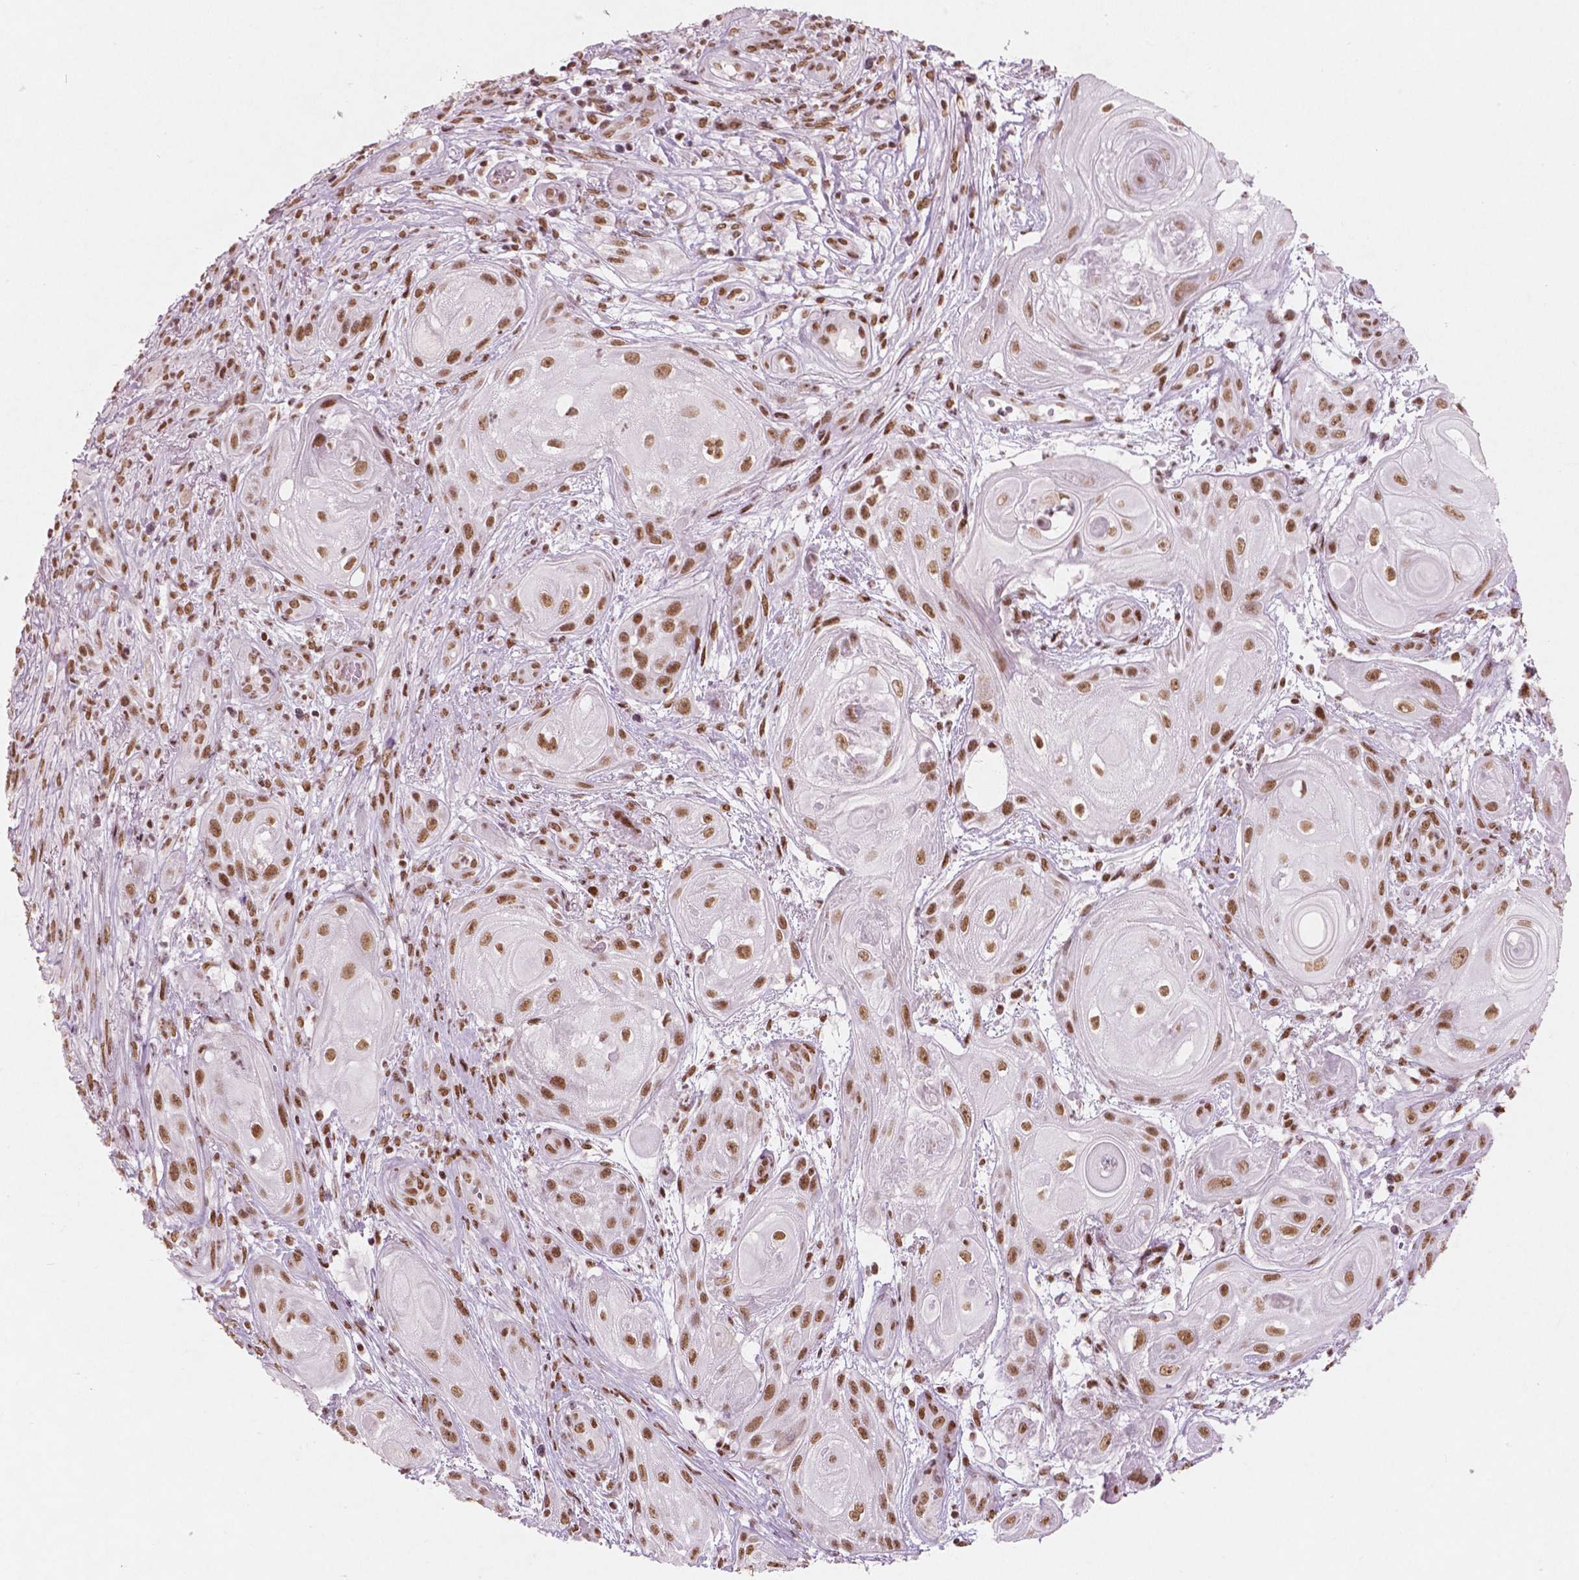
{"staining": {"intensity": "moderate", "quantity": ">75%", "location": "nuclear"}, "tissue": "skin cancer", "cell_type": "Tumor cells", "image_type": "cancer", "snomed": [{"axis": "morphology", "description": "Squamous cell carcinoma, NOS"}, {"axis": "topography", "description": "Skin"}], "caption": "The micrograph reveals a brown stain indicating the presence of a protein in the nuclear of tumor cells in skin cancer.", "gene": "BRD4", "patient": {"sex": "male", "age": 62}}